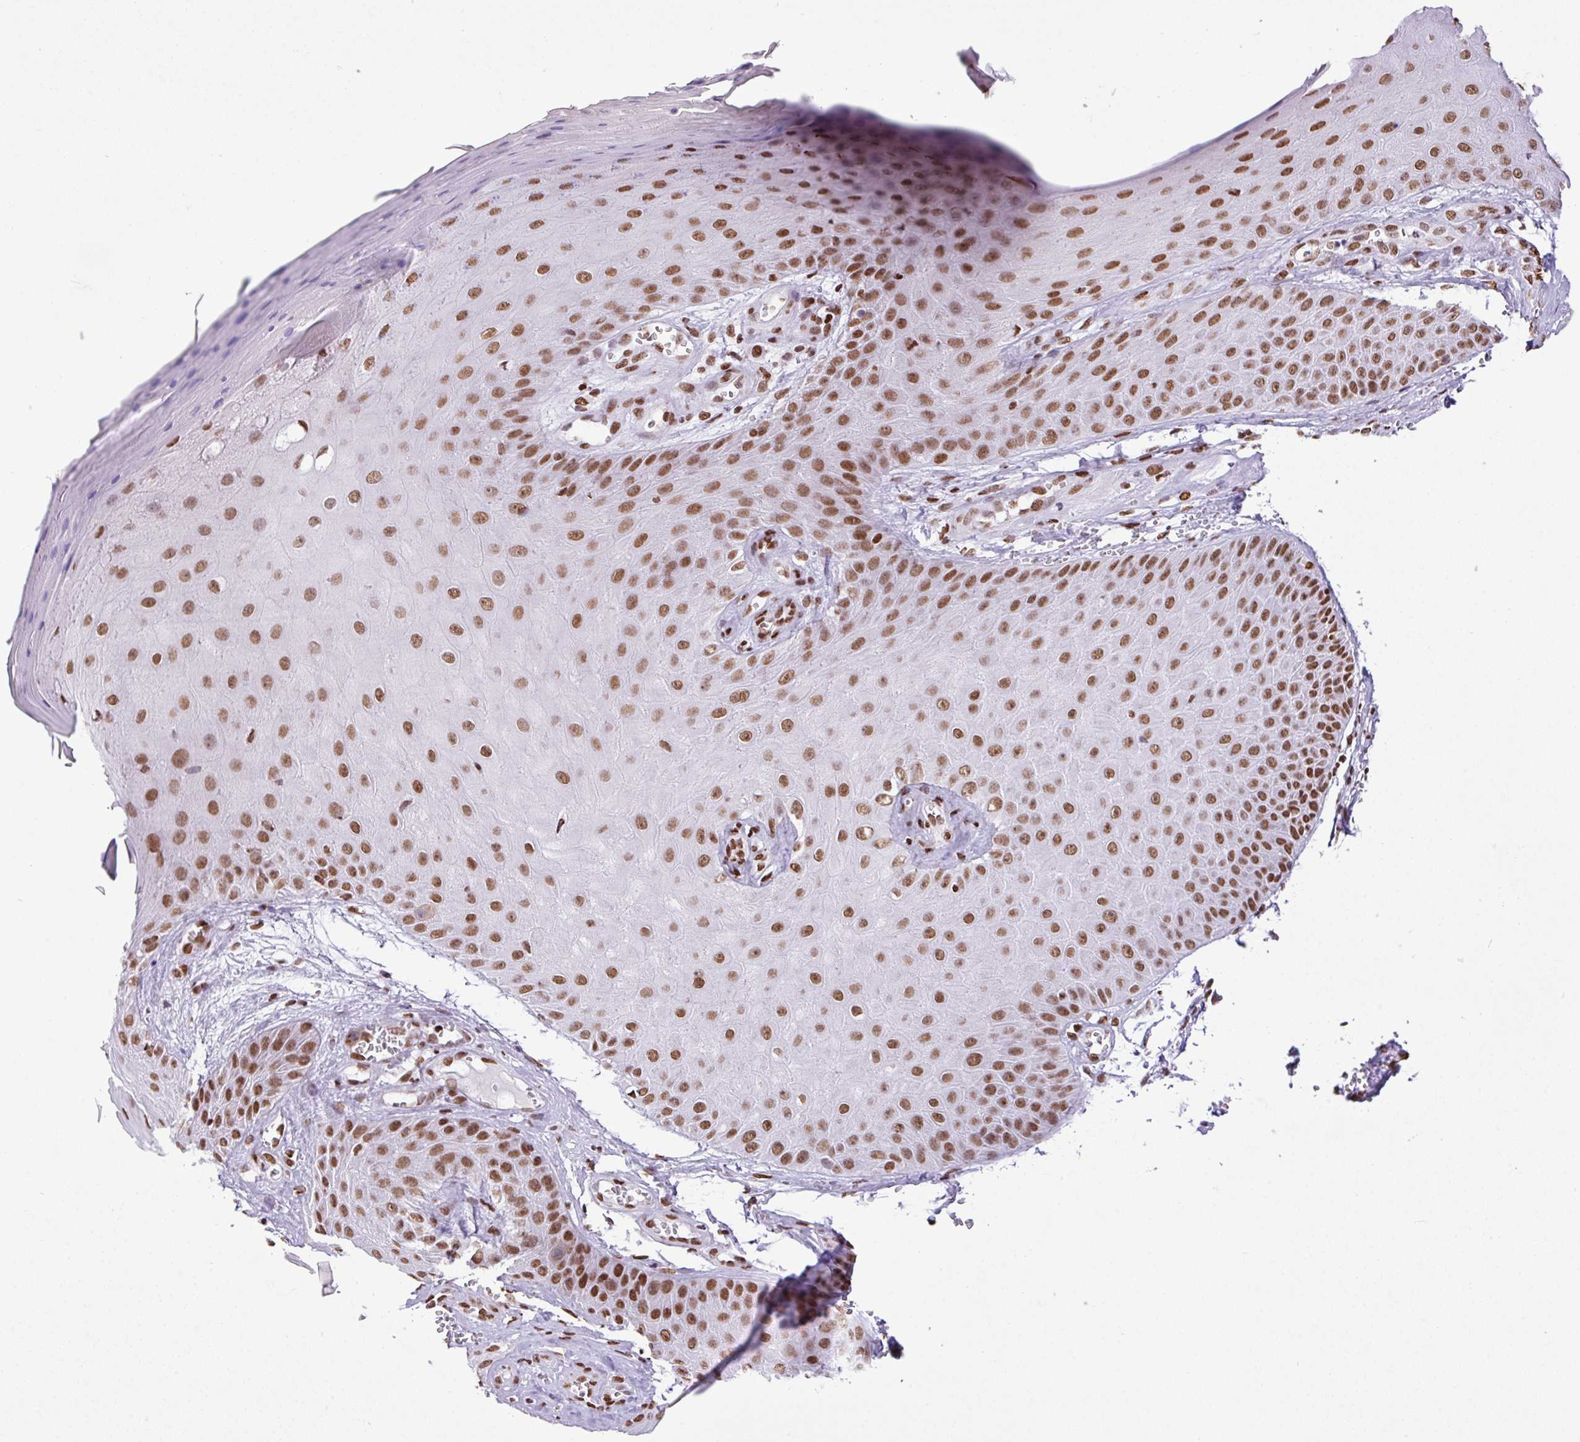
{"staining": {"intensity": "moderate", "quantity": ">75%", "location": "nuclear"}, "tissue": "skin cancer", "cell_type": "Tumor cells", "image_type": "cancer", "snomed": [{"axis": "morphology", "description": "Squamous cell carcinoma, NOS"}, {"axis": "topography", "description": "Skin"}], "caption": "Skin squamous cell carcinoma stained with a protein marker displays moderate staining in tumor cells.", "gene": "RARG", "patient": {"sex": "male", "age": 74}}